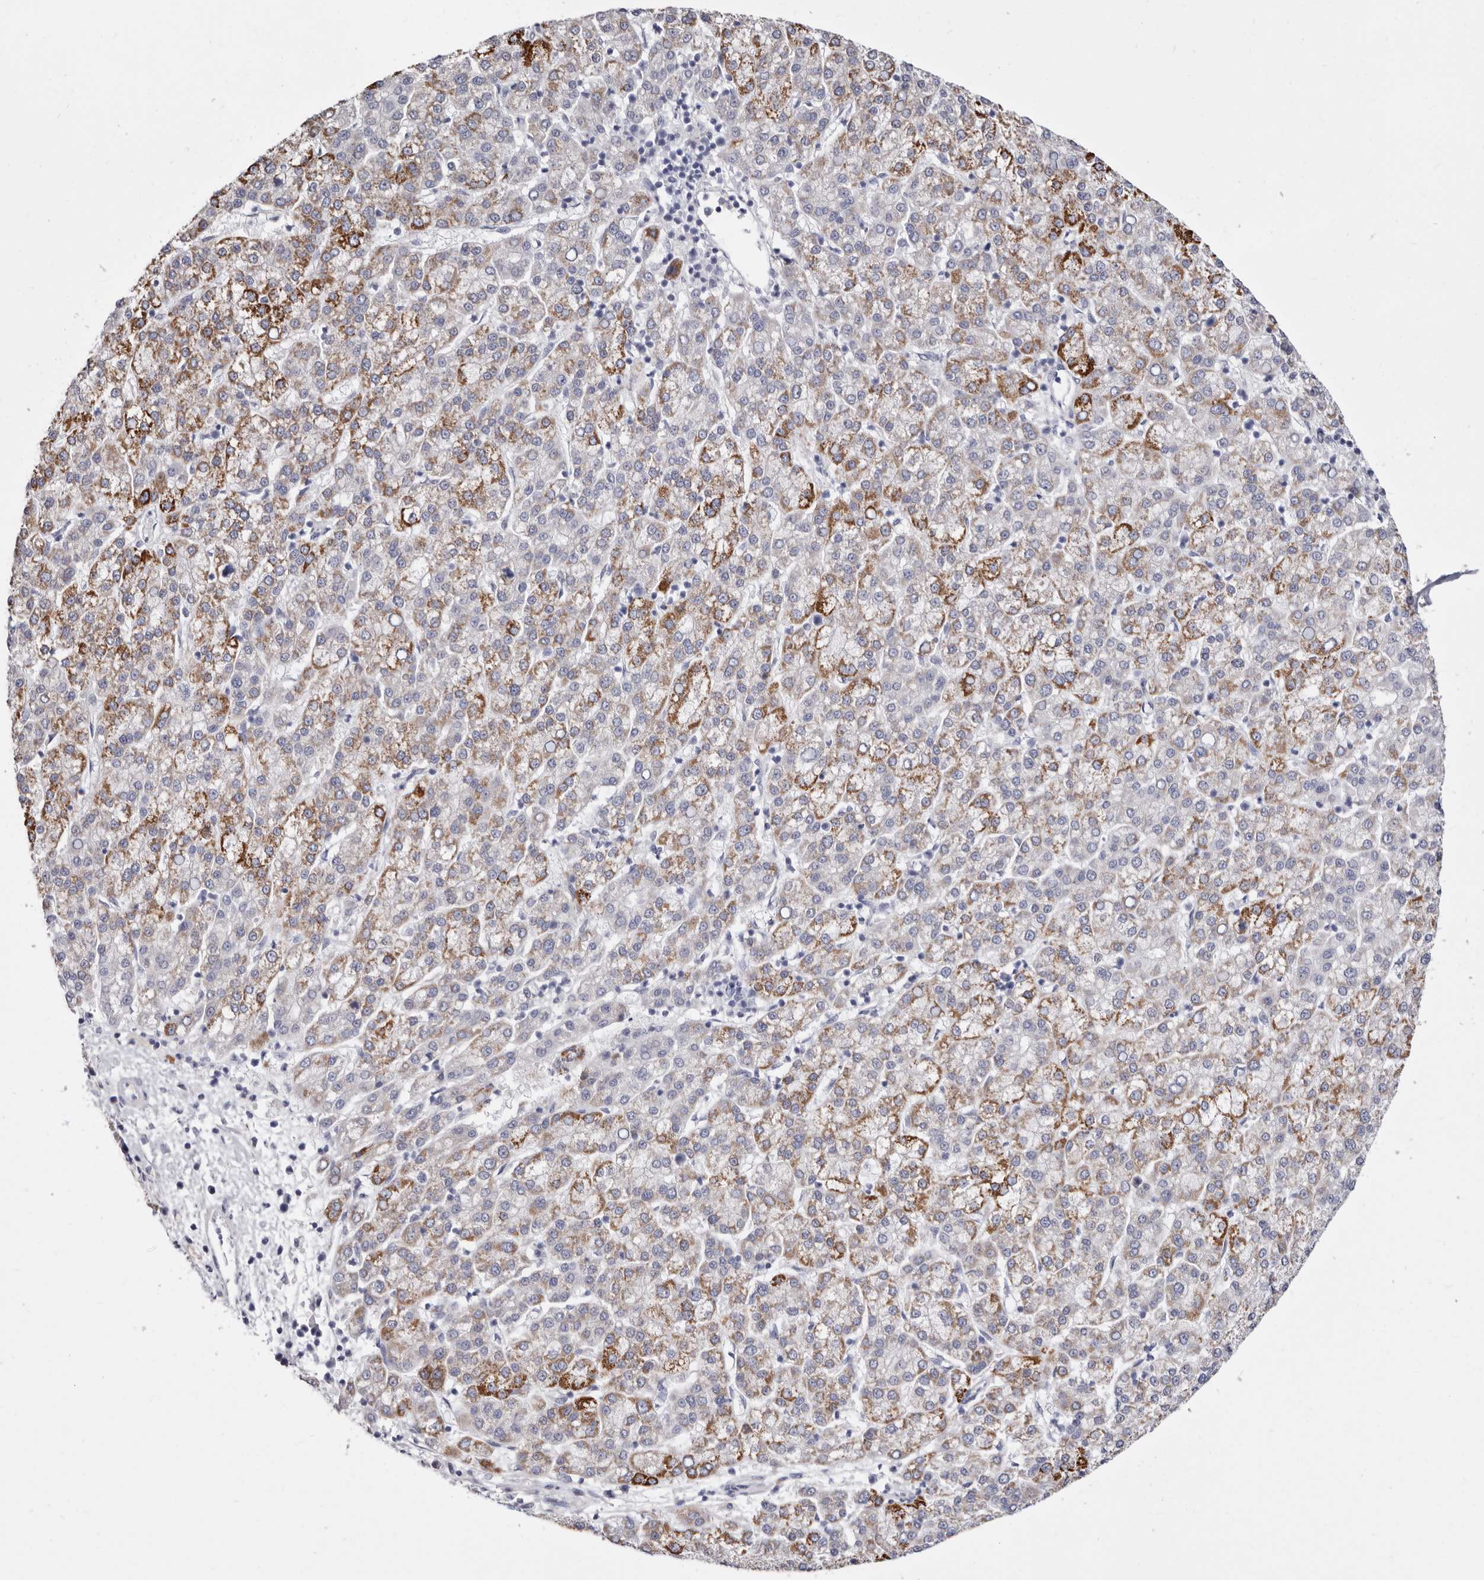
{"staining": {"intensity": "strong", "quantity": "25%-75%", "location": "cytoplasmic/membranous"}, "tissue": "liver cancer", "cell_type": "Tumor cells", "image_type": "cancer", "snomed": [{"axis": "morphology", "description": "Carcinoma, Hepatocellular, NOS"}, {"axis": "topography", "description": "Liver"}], "caption": "Tumor cells reveal high levels of strong cytoplasmic/membranous expression in approximately 25%-75% of cells in liver hepatocellular carcinoma.", "gene": "RSPO2", "patient": {"sex": "female", "age": 58}}